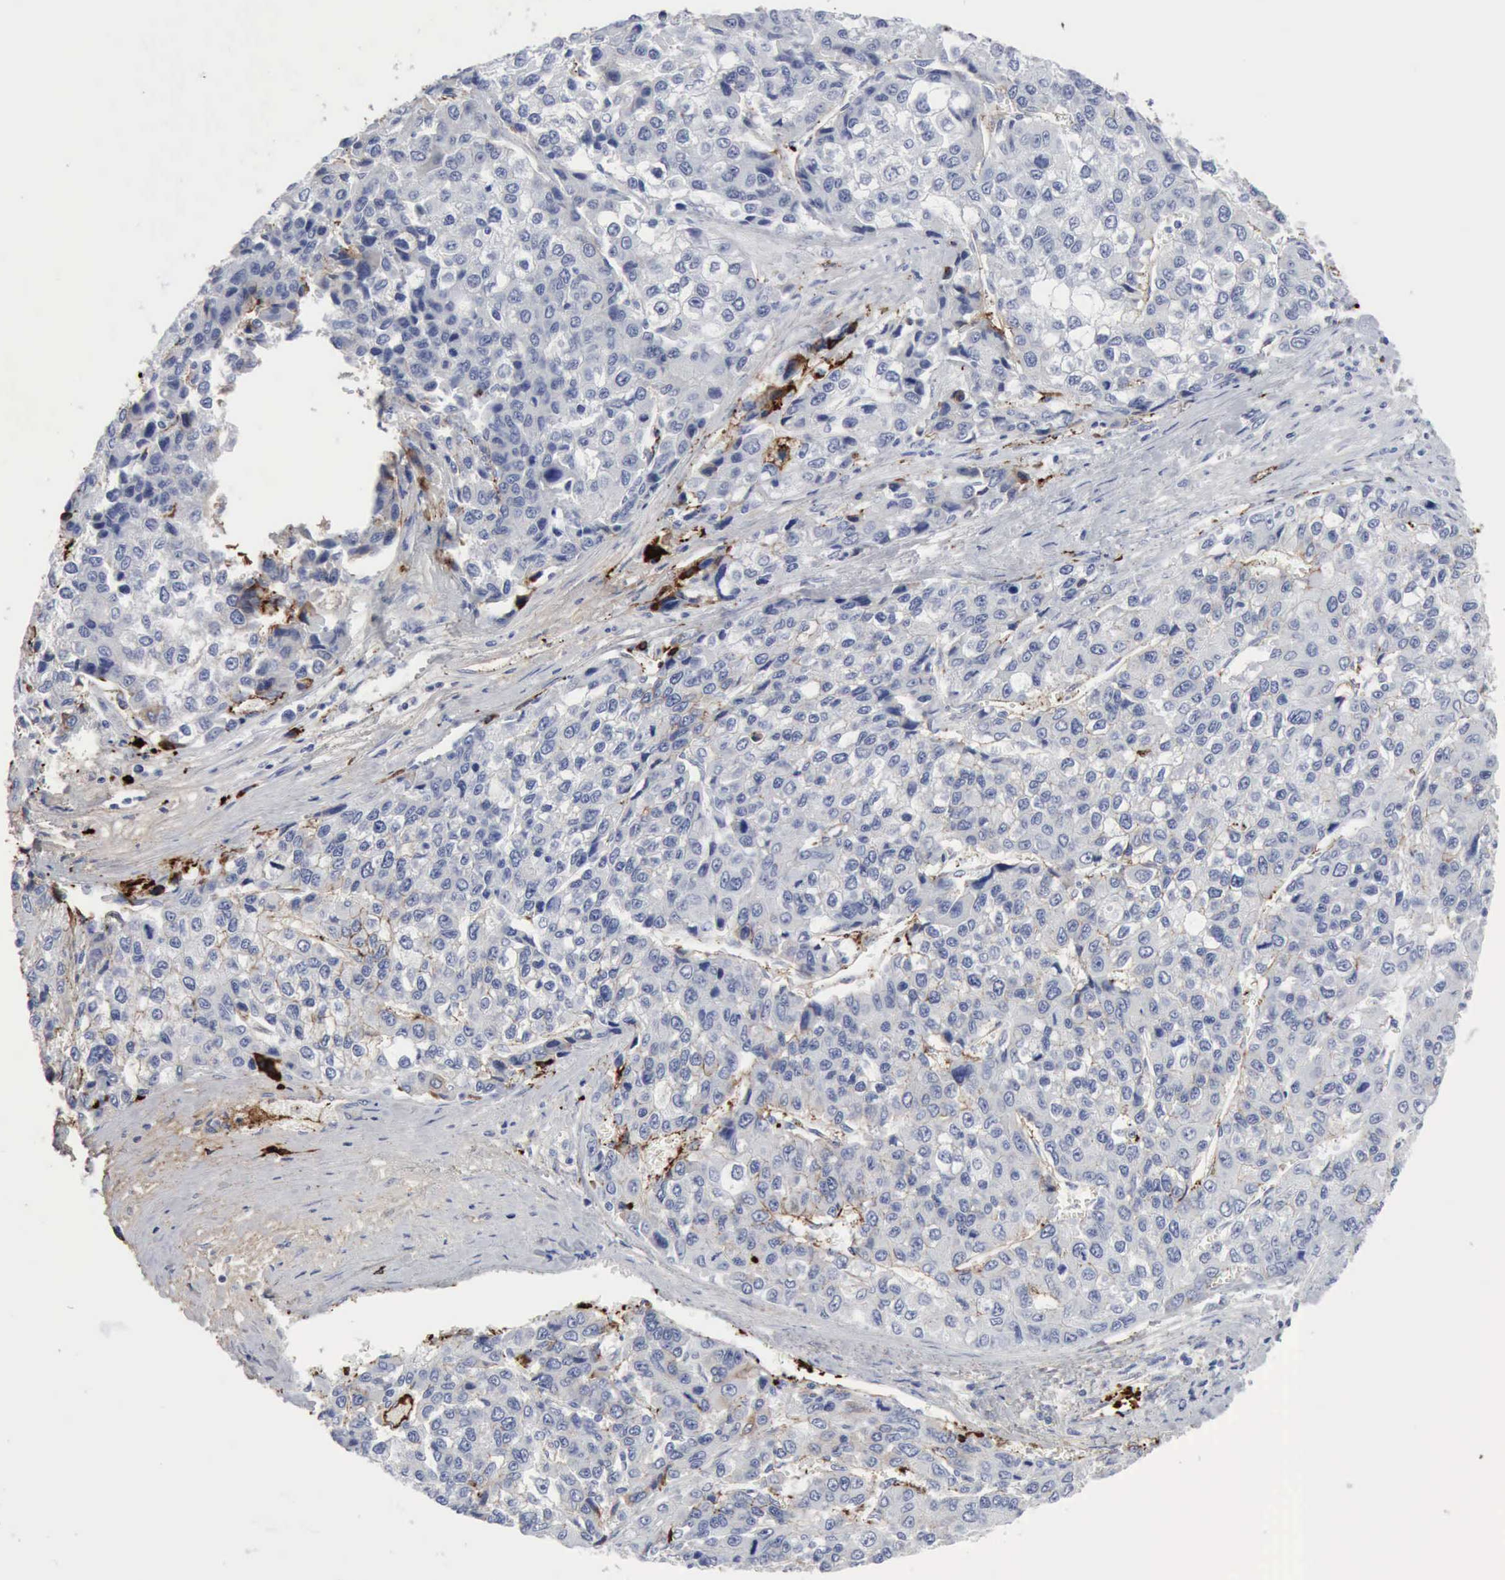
{"staining": {"intensity": "negative", "quantity": "none", "location": "none"}, "tissue": "liver cancer", "cell_type": "Tumor cells", "image_type": "cancer", "snomed": [{"axis": "morphology", "description": "Carcinoma, Hepatocellular, NOS"}, {"axis": "topography", "description": "Liver"}], "caption": "This is a photomicrograph of IHC staining of liver hepatocellular carcinoma, which shows no expression in tumor cells. (Immunohistochemistry (ihc), brightfield microscopy, high magnification).", "gene": "C4BPA", "patient": {"sex": "female", "age": 66}}